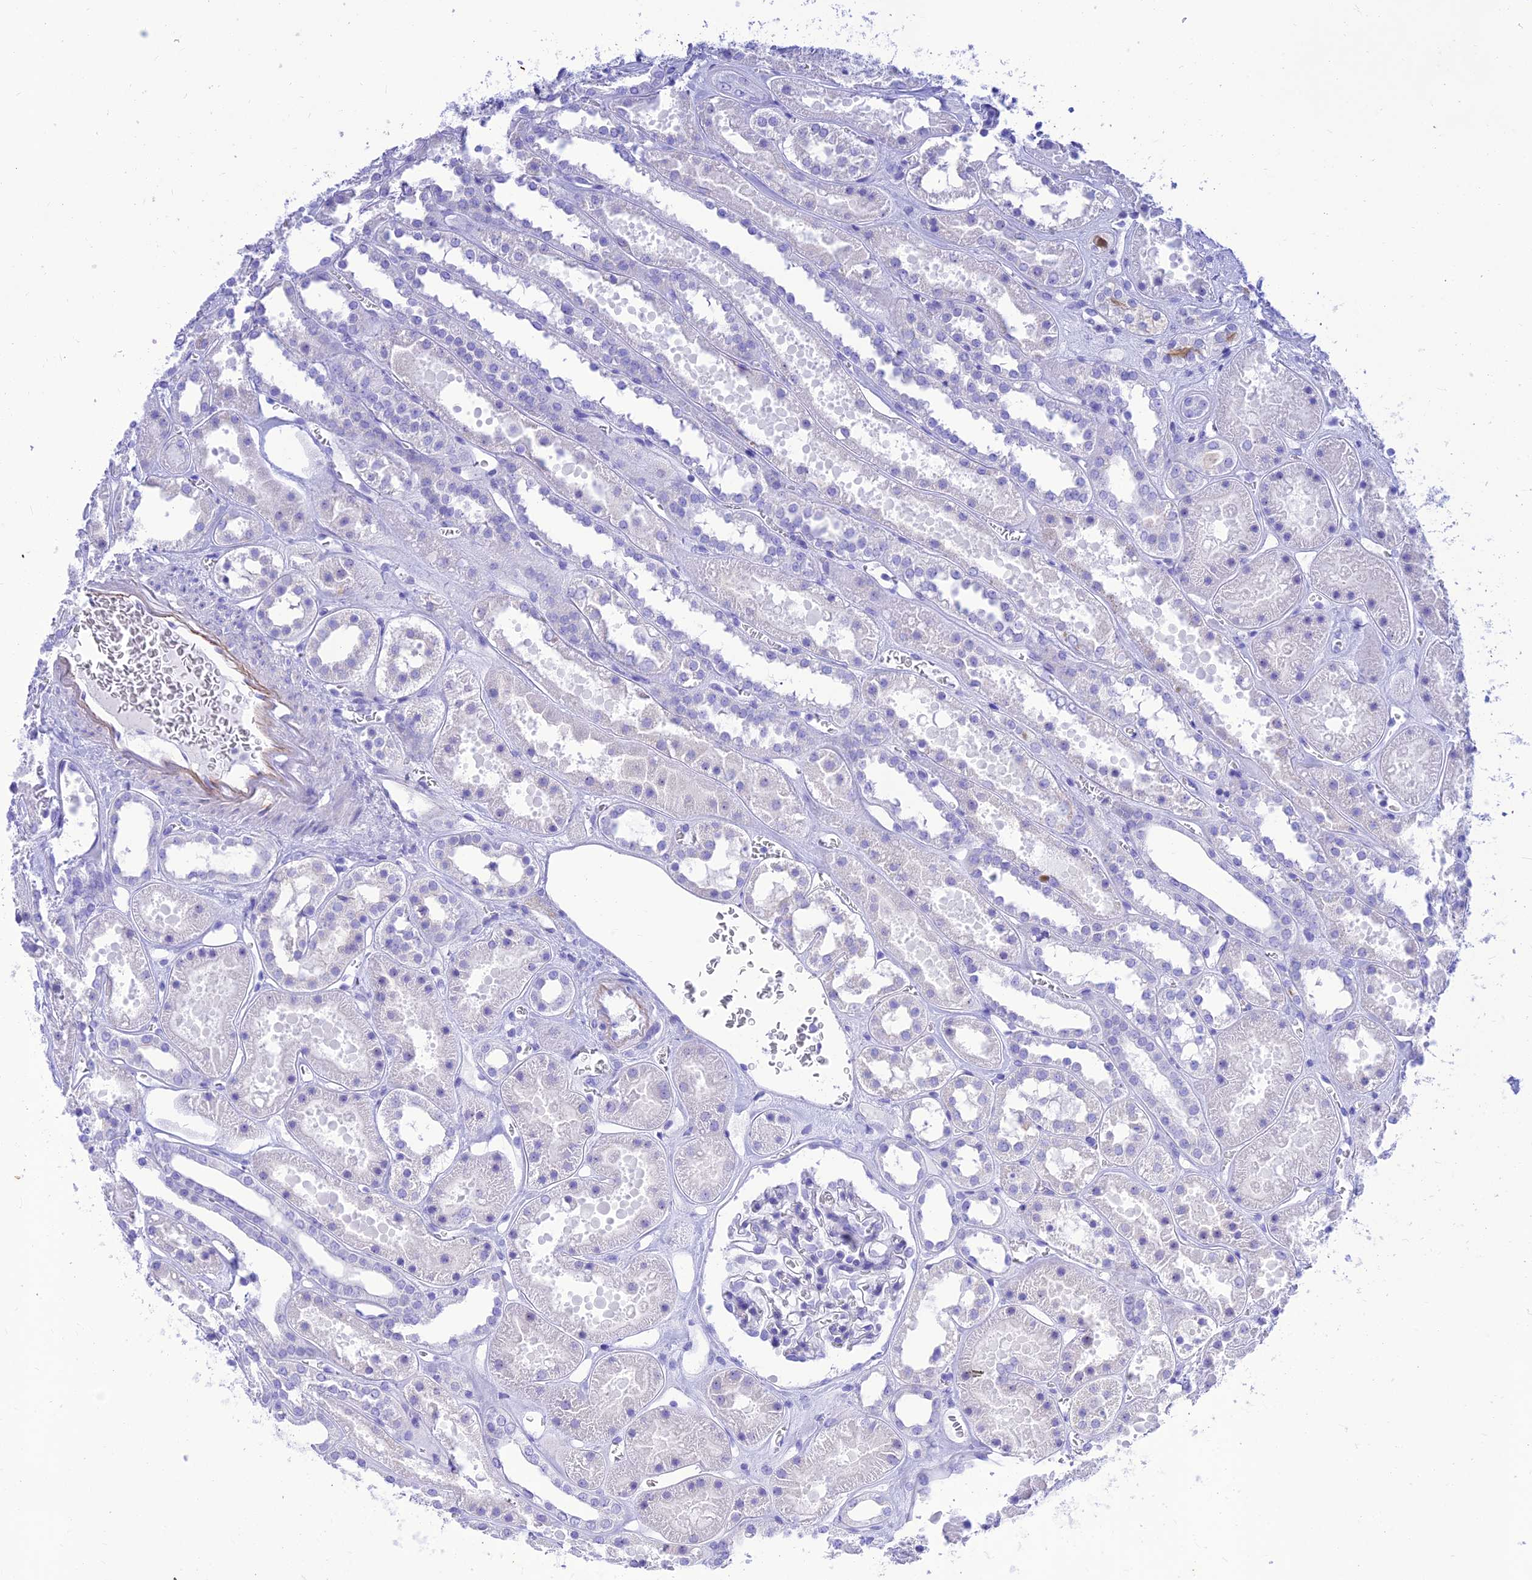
{"staining": {"intensity": "negative", "quantity": "none", "location": "none"}, "tissue": "kidney", "cell_type": "Cells in glomeruli", "image_type": "normal", "snomed": [{"axis": "morphology", "description": "Normal tissue, NOS"}, {"axis": "topography", "description": "Kidney"}], "caption": "IHC image of unremarkable kidney: kidney stained with DAB (3,3'-diaminobenzidine) displays no significant protein staining in cells in glomeruli. (DAB IHC, high magnification).", "gene": "PRNP", "patient": {"sex": "female", "age": 41}}